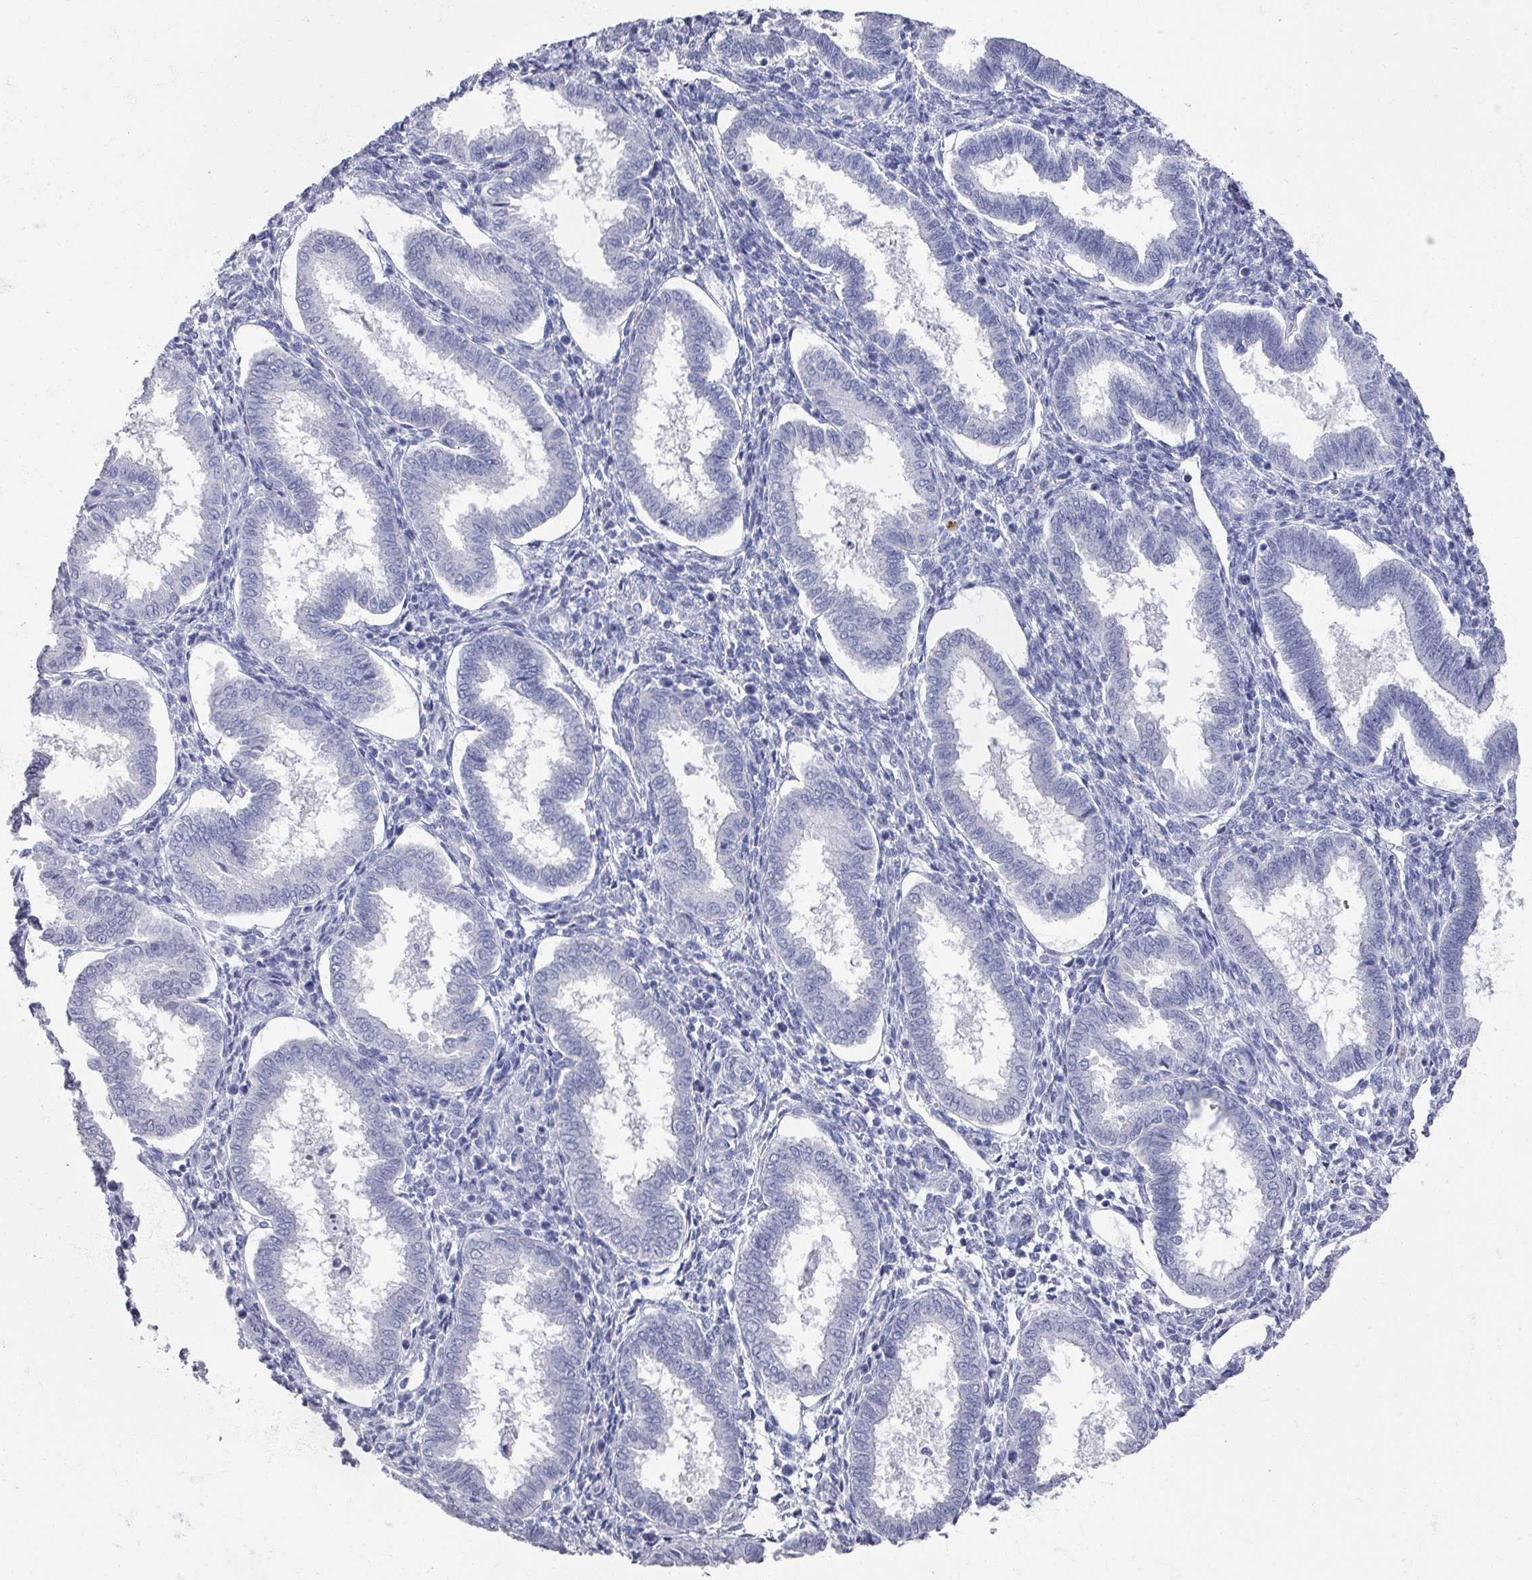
{"staining": {"intensity": "negative", "quantity": "none", "location": "none"}, "tissue": "endometrium", "cell_type": "Cells in endometrial stroma", "image_type": "normal", "snomed": [{"axis": "morphology", "description": "Normal tissue, NOS"}, {"axis": "topography", "description": "Endometrium"}], "caption": "The histopathology image exhibits no staining of cells in endometrial stroma in normal endometrium.", "gene": "OMG", "patient": {"sex": "female", "age": 24}}